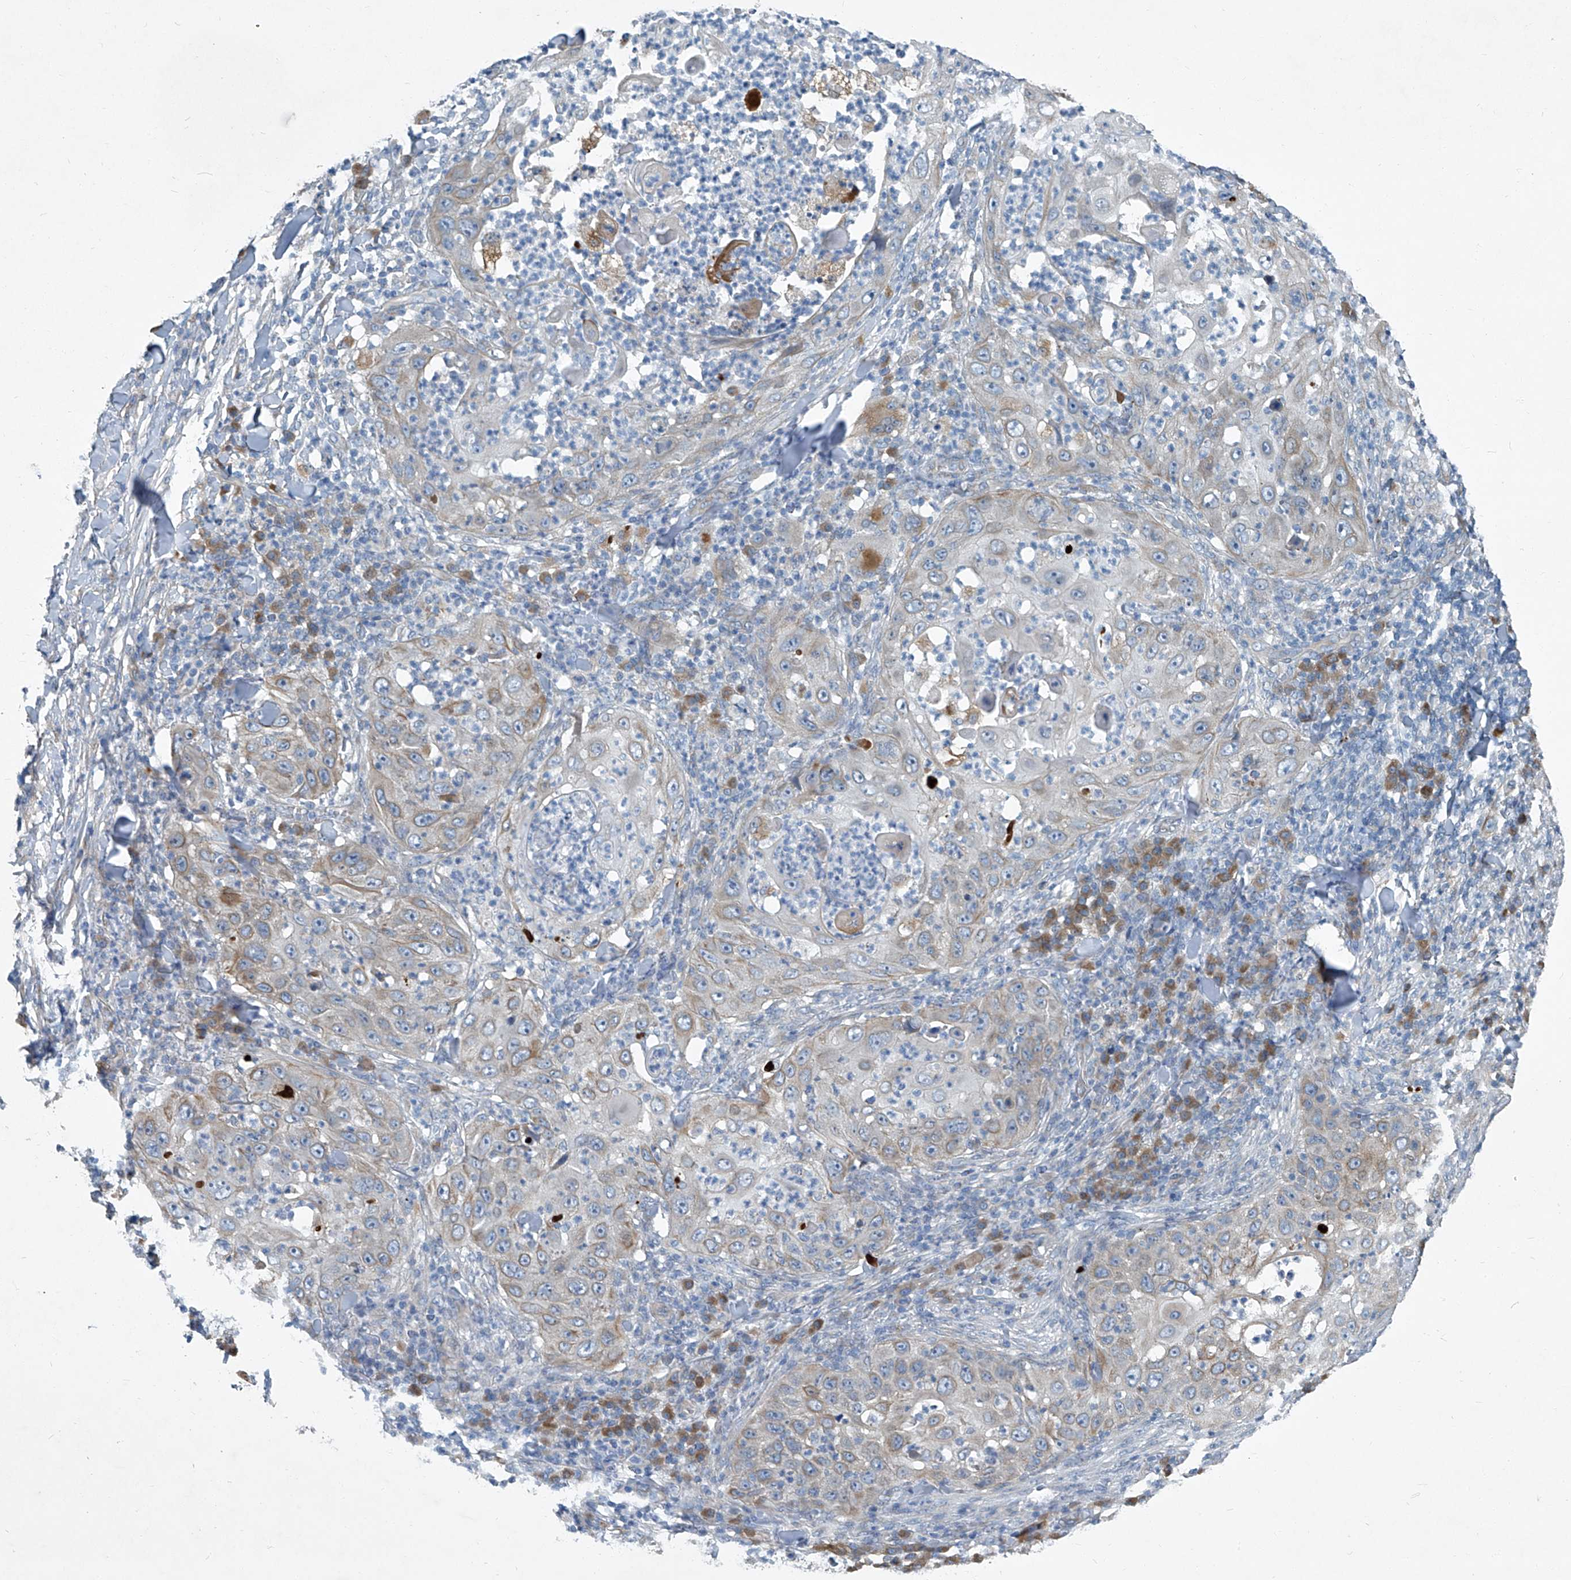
{"staining": {"intensity": "moderate", "quantity": ">75%", "location": "cytoplasmic/membranous"}, "tissue": "skin cancer", "cell_type": "Tumor cells", "image_type": "cancer", "snomed": [{"axis": "morphology", "description": "Squamous cell carcinoma, NOS"}, {"axis": "topography", "description": "Skin"}], "caption": "Immunohistochemical staining of skin cancer (squamous cell carcinoma) reveals moderate cytoplasmic/membranous protein expression in about >75% of tumor cells. (brown staining indicates protein expression, while blue staining denotes nuclei).", "gene": "SLC26A11", "patient": {"sex": "female", "age": 44}}